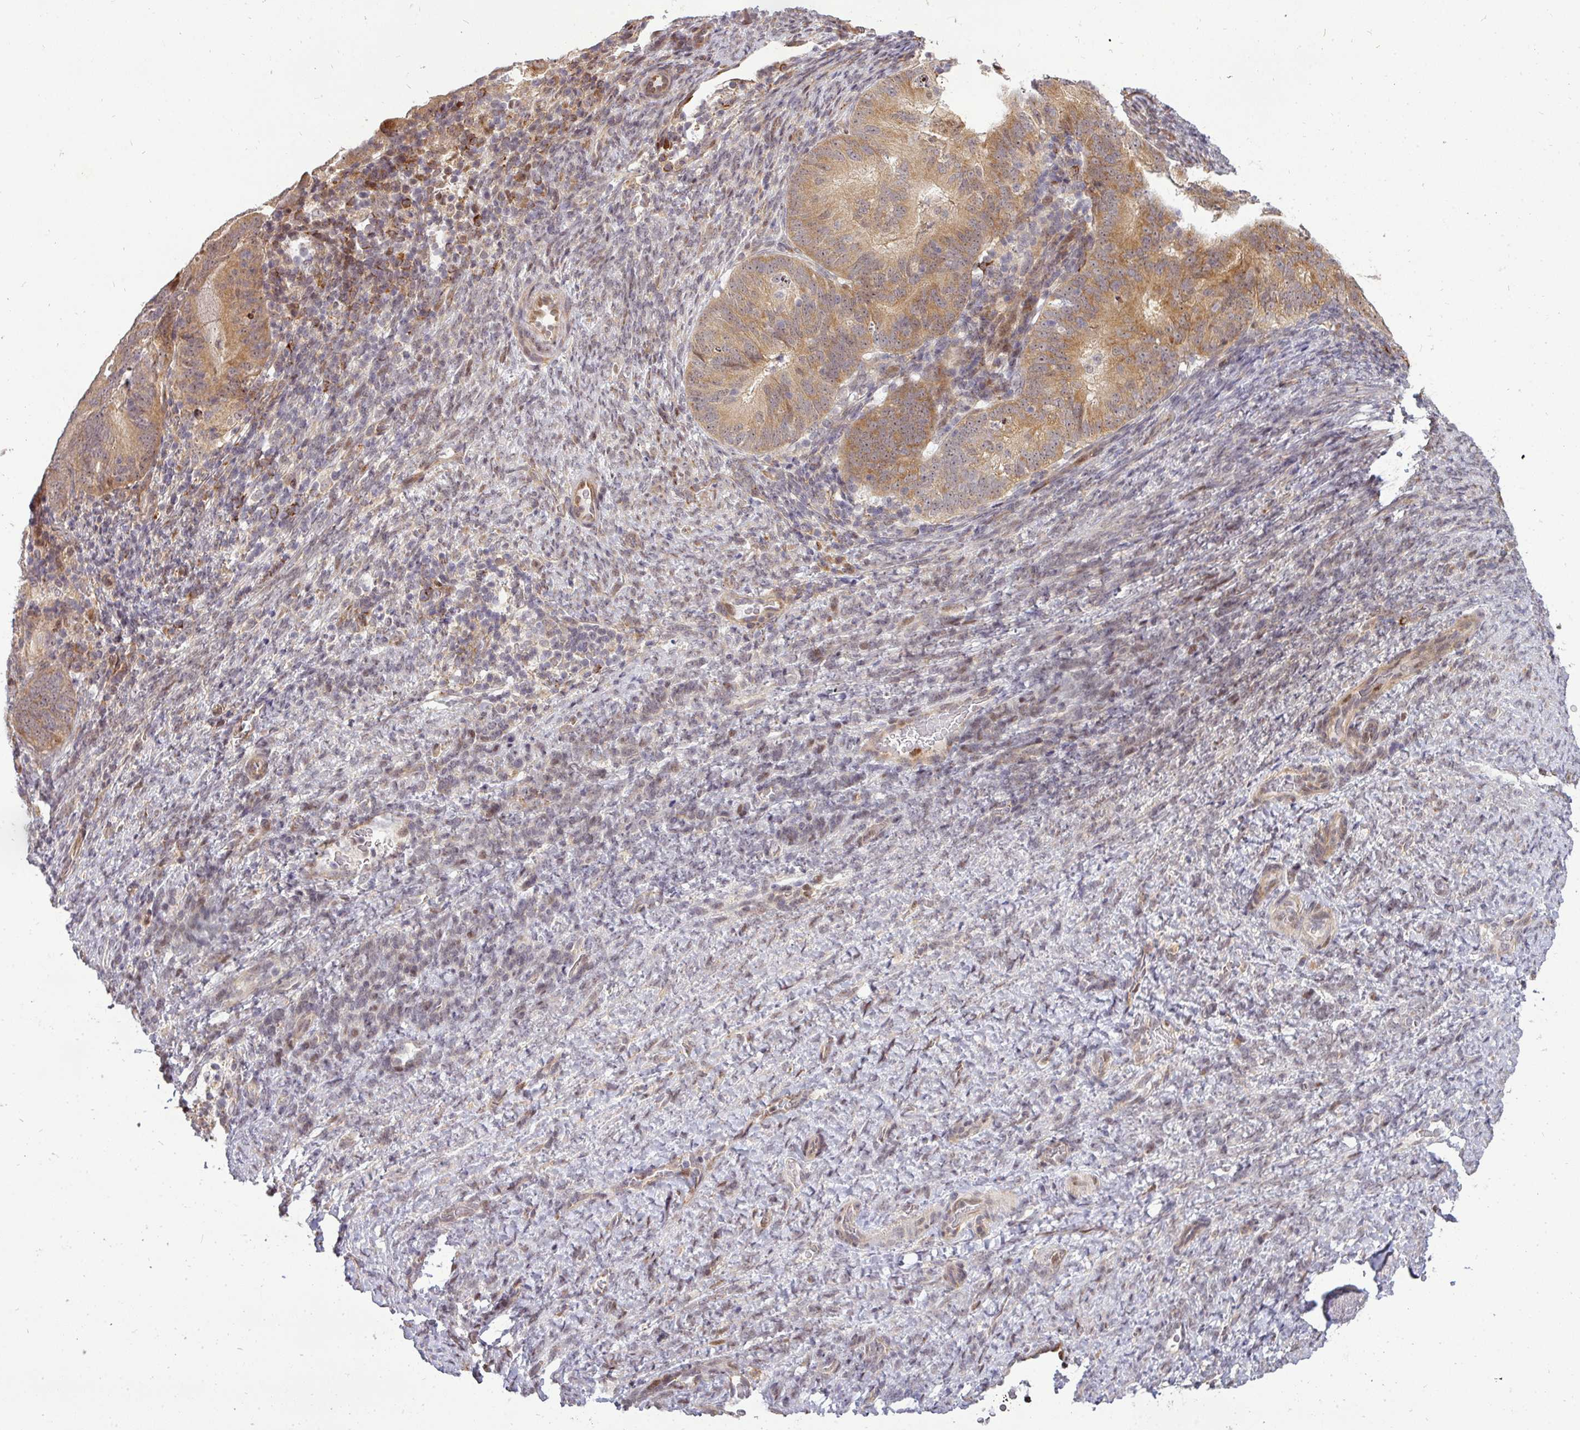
{"staining": {"intensity": "moderate", "quantity": ">75%", "location": "cytoplasmic/membranous,nuclear"}, "tissue": "endometrial cancer", "cell_type": "Tumor cells", "image_type": "cancer", "snomed": [{"axis": "morphology", "description": "Adenocarcinoma, NOS"}, {"axis": "topography", "description": "Endometrium"}], "caption": "This image exhibits immunohistochemistry (IHC) staining of adenocarcinoma (endometrial), with medium moderate cytoplasmic/membranous and nuclear staining in about >75% of tumor cells.", "gene": "PATZ1", "patient": {"sex": "female", "age": 70}}